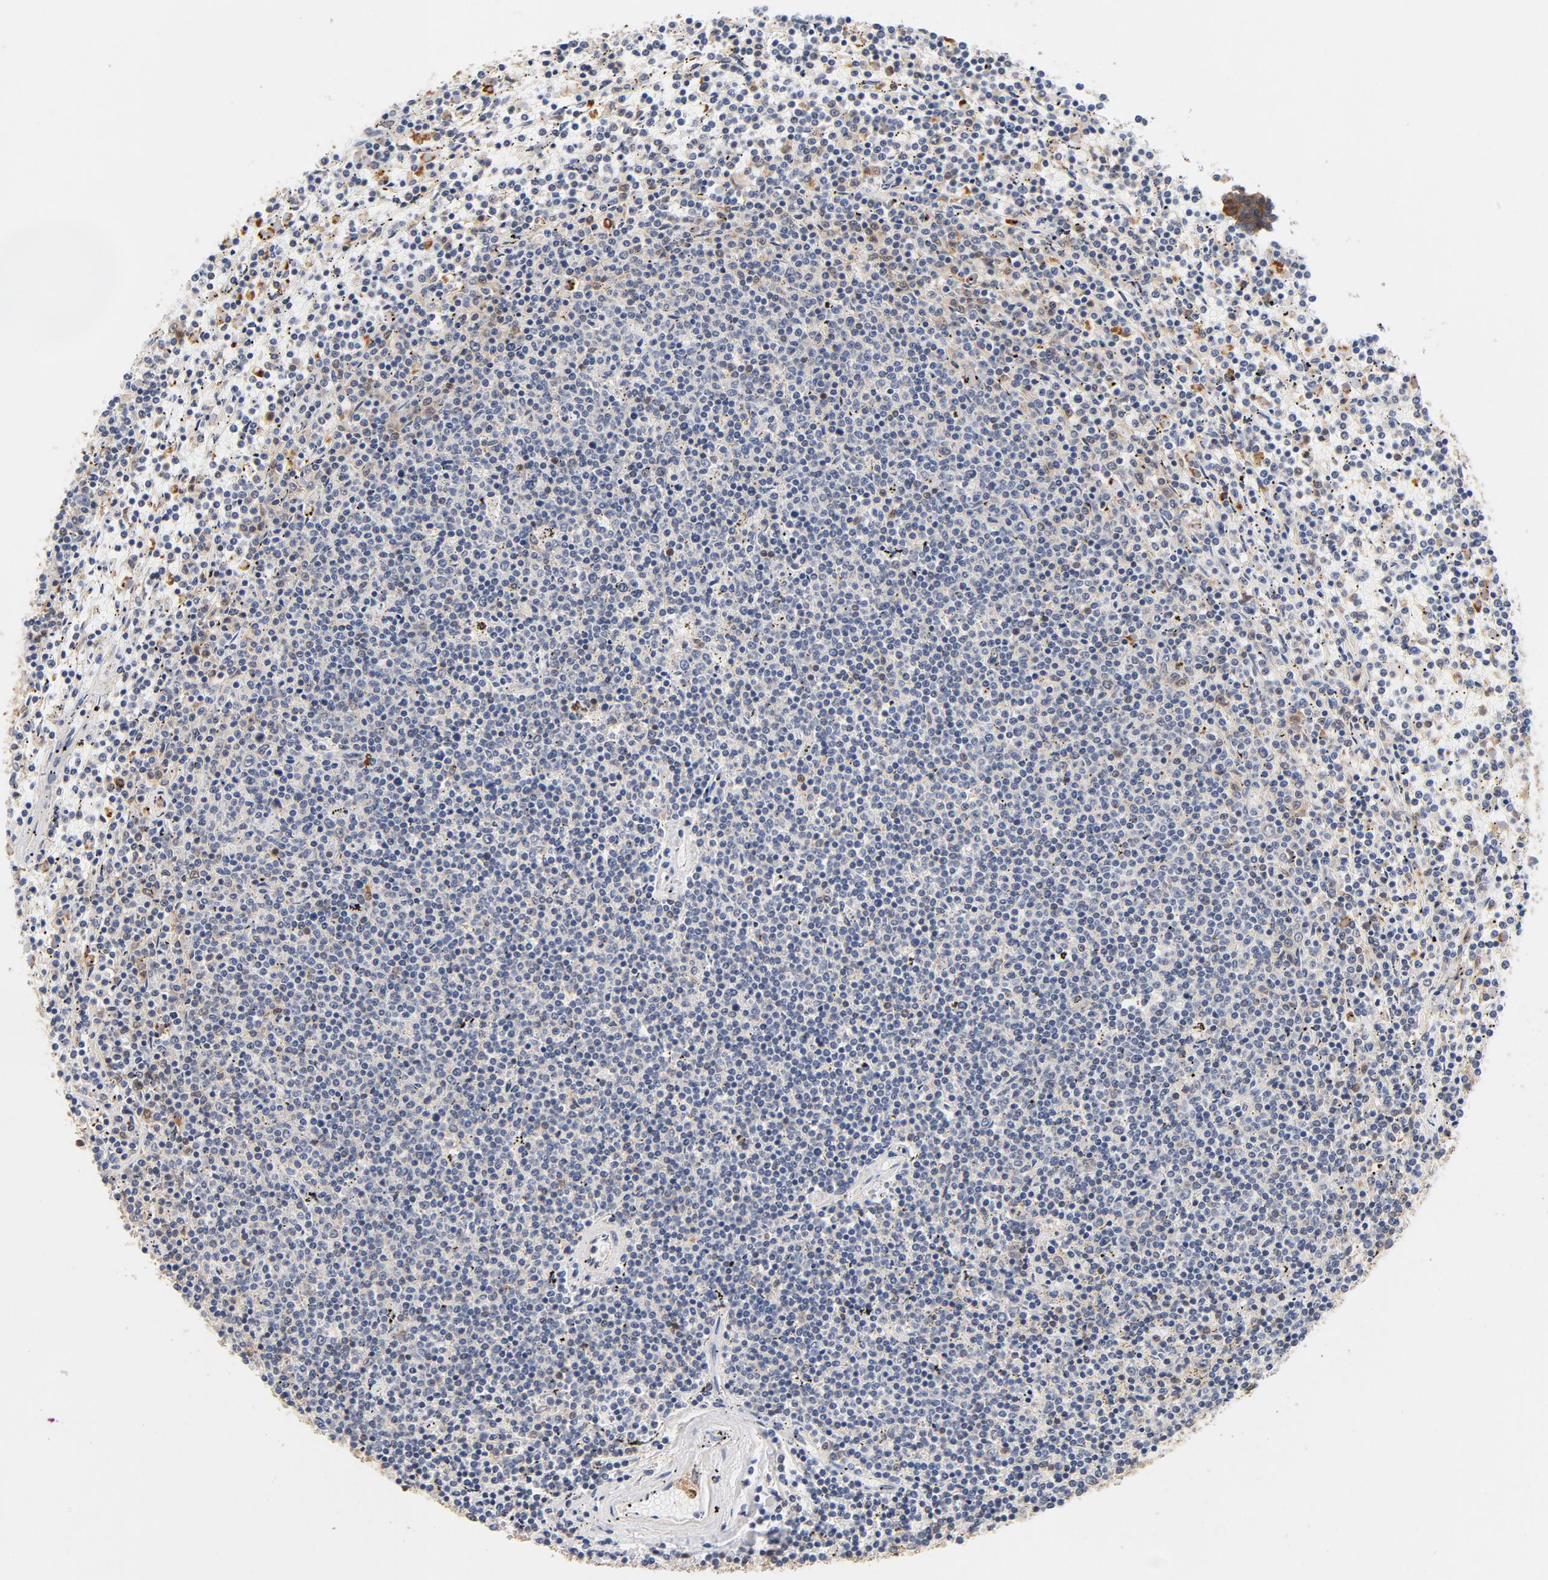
{"staining": {"intensity": "weak", "quantity": "<25%", "location": "cytoplasmic/membranous"}, "tissue": "lymphoma", "cell_type": "Tumor cells", "image_type": "cancer", "snomed": [{"axis": "morphology", "description": "Malignant lymphoma, non-Hodgkin's type, Low grade"}, {"axis": "topography", "description": "Spleen"}], "caption": "Human lymphoma stained for a protein using immunohistochemistry exhibits no positivity in tumor cells.", "gene": "ASMTL", "patient": {"sex": "female", "age": 50}}